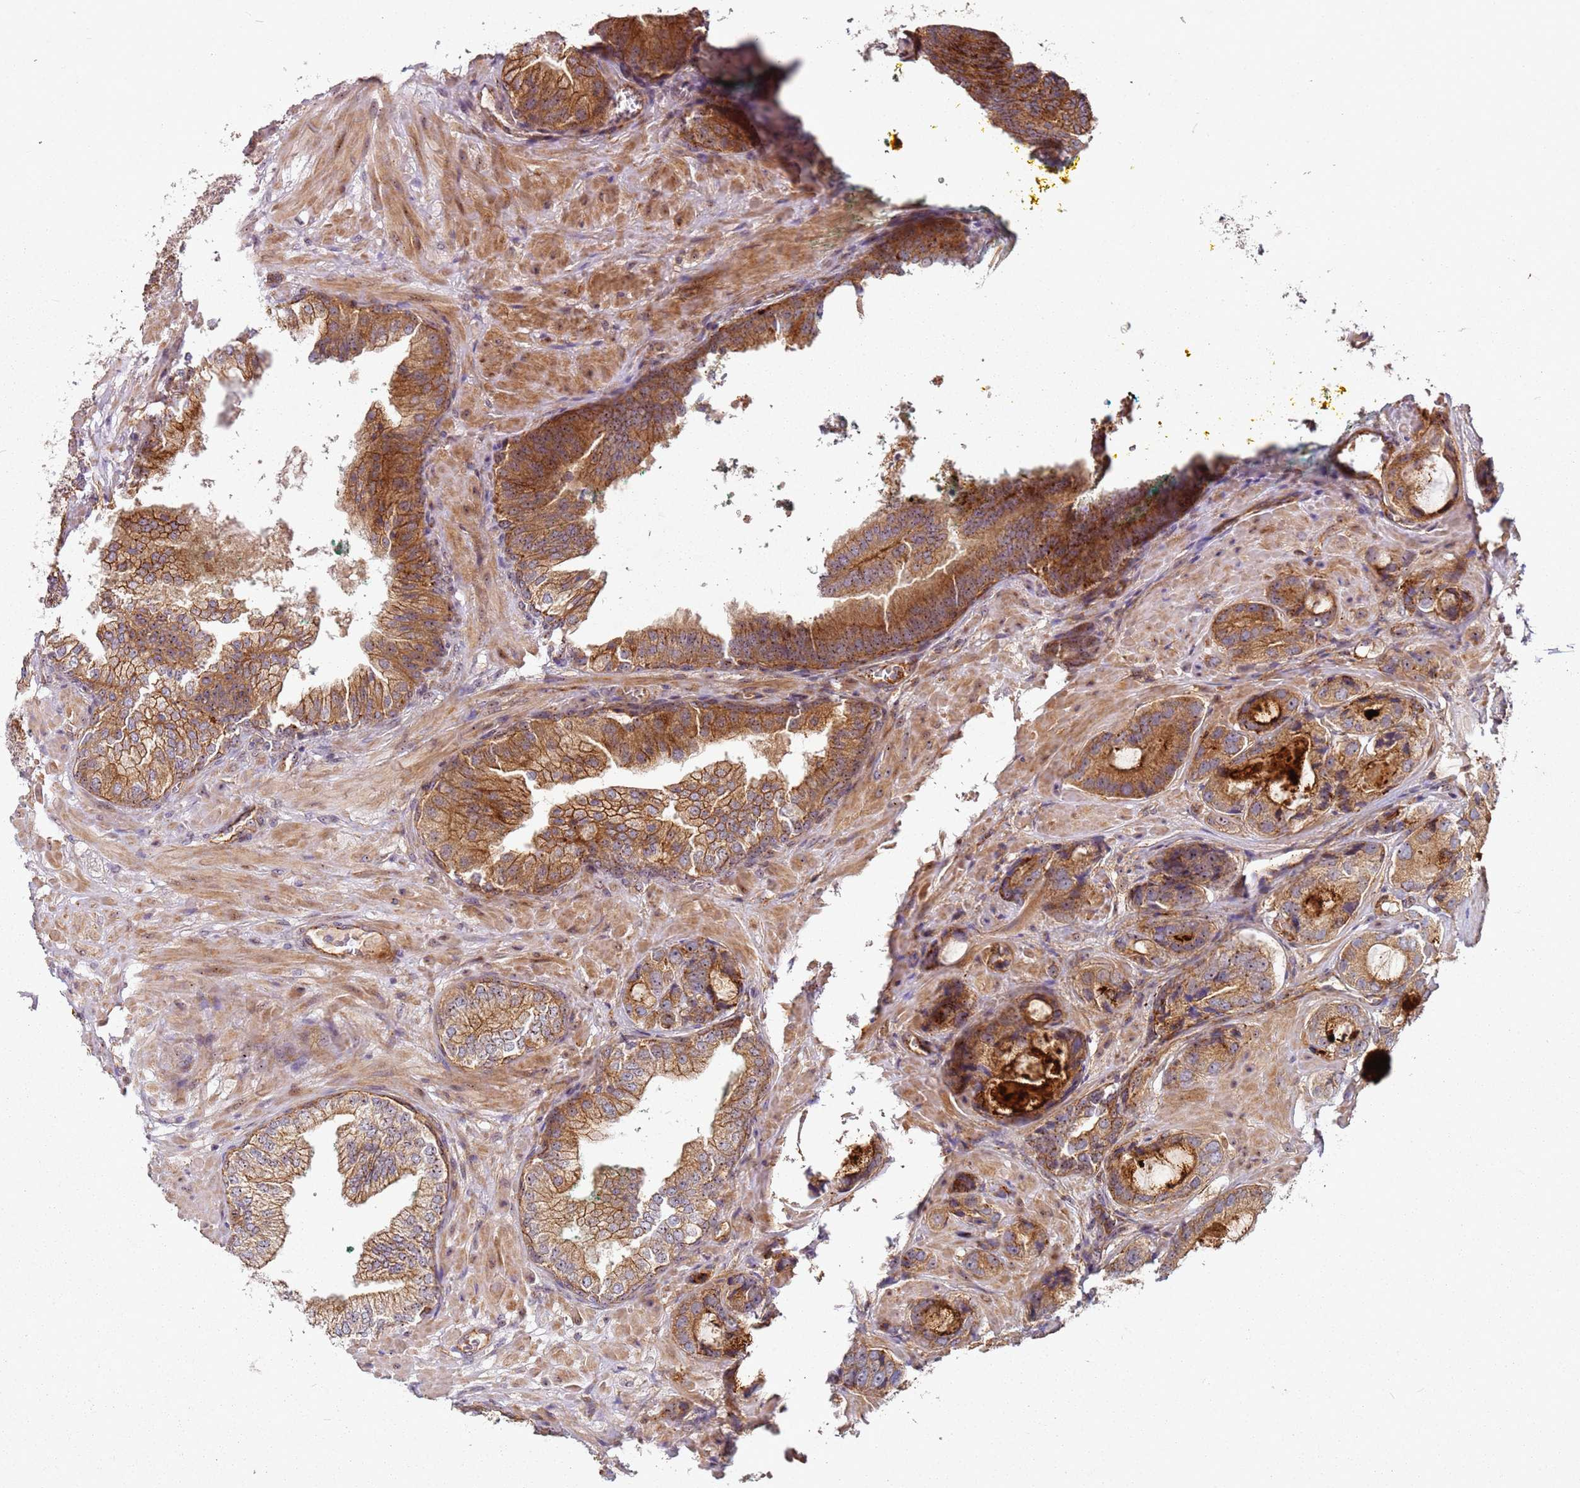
{"staining": {"intensity": "moderate", "quantity": ">75%", "location": "cytoplasmic/membranous"}, "tissue": "prostate cancer", "cell_type": "Tumor cells", "image_type": "cancer", "snomed": [{"axis": "morphology", "description": "Adenocarcinoma, High grade"}, {"axis": "topography", "description": "Prostate"}], "caption": "Protein expression analysis of prostate cancer reveals moderate cytoplasmic/membranous staining in about >75% of tumor cells.", "gene": "C2CD4B", "patient": {"sex": "male", "age": 59}}